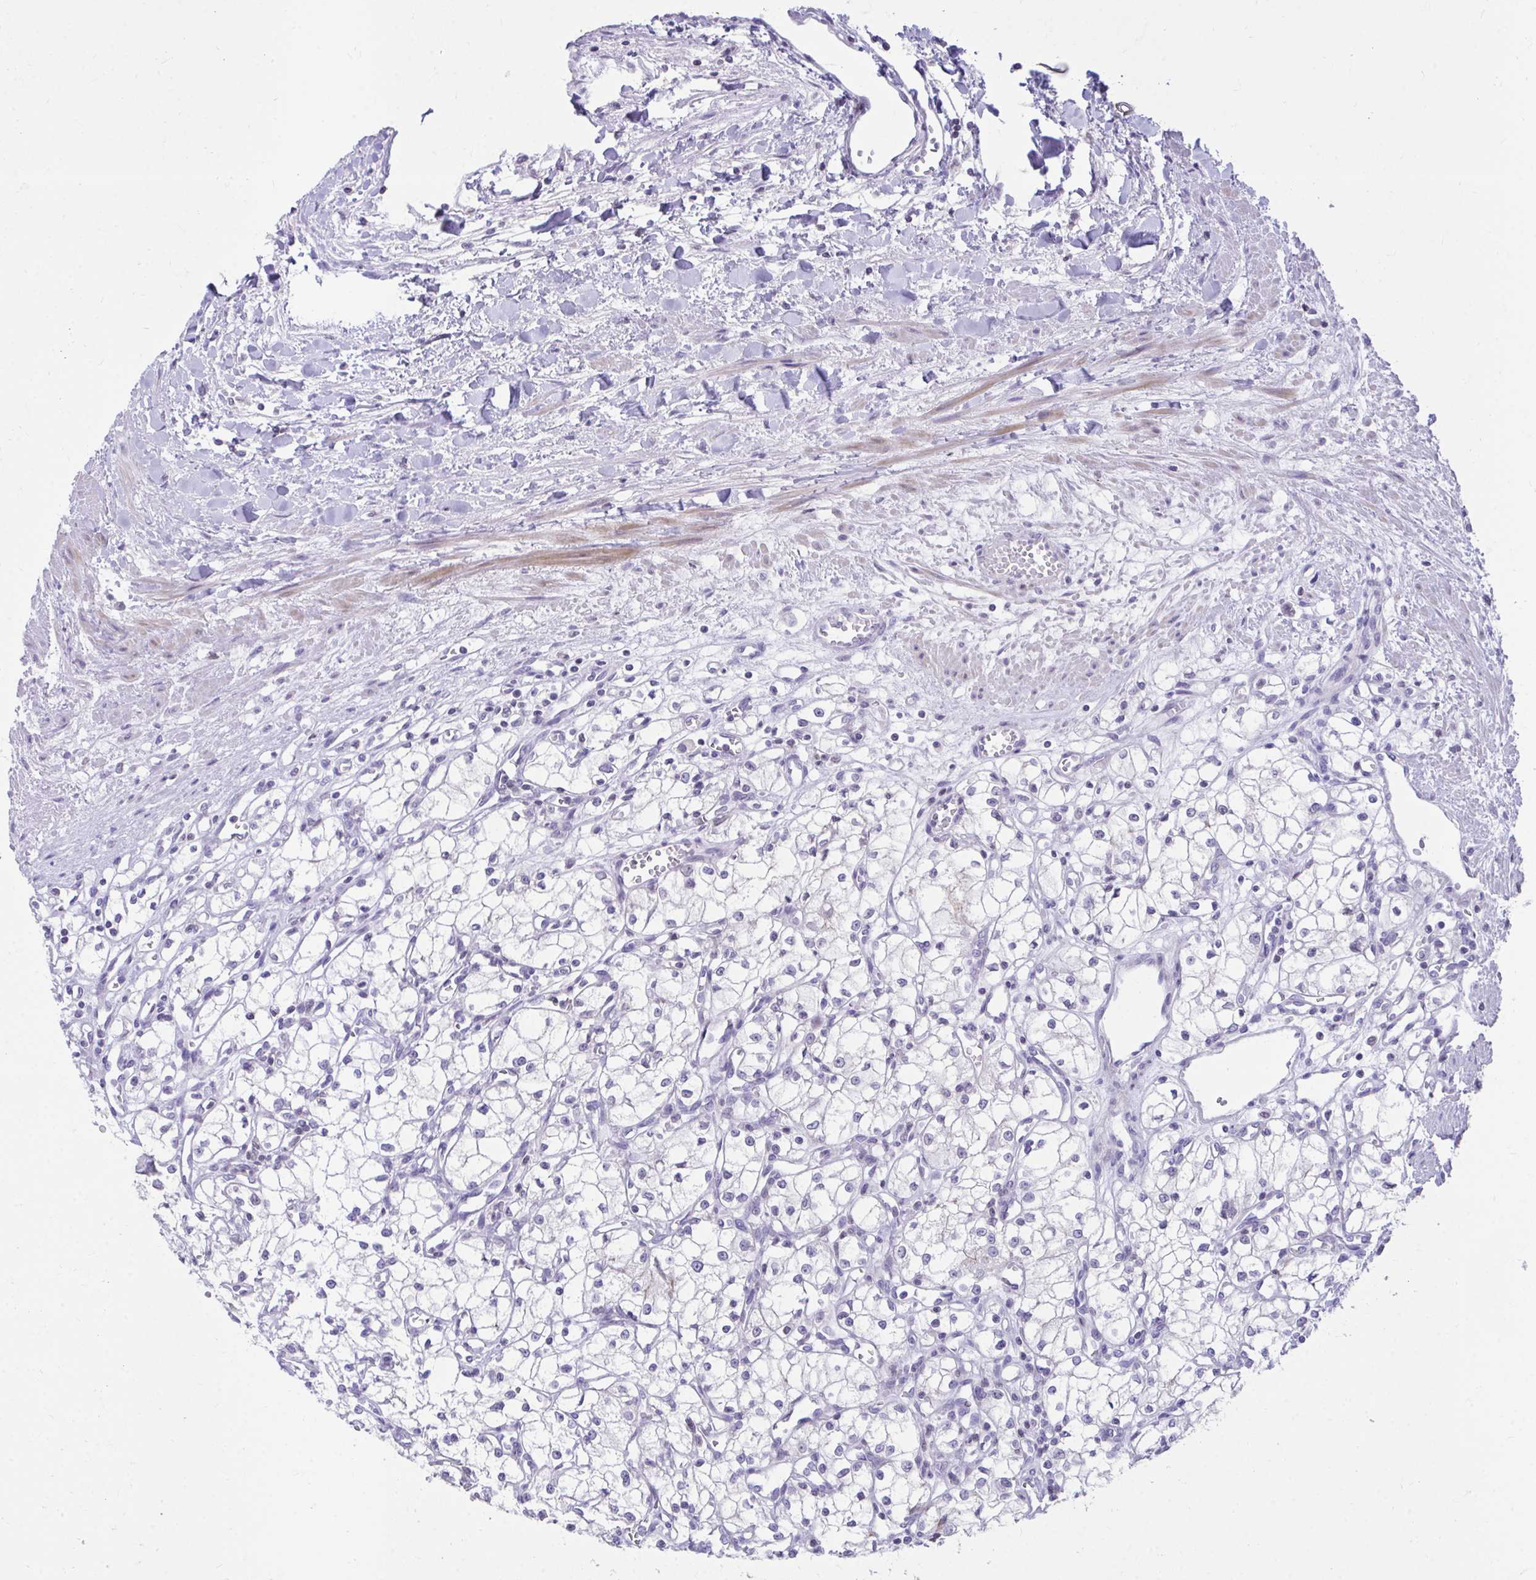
{"staining": {"intensity": "negative", "quantity": "none", "location": "none"}, "tissue": "renal cancer", "cell_type": "Tumor cells", "image_type": "cancer", "snomed": [{"axis": "morphology", "description": "Adenocarcinoma, NOS"}, {"axis": "topography", "description": "Kidney"}], "caption": "High magnification brightfield microscopy of renal cancer stained with DAB (brown) and counterstained with hematoxylin (blue): tumor cells show no significant expression.", "gene": "OR7A5", "patient": {"sex": "male", "age": 59}}